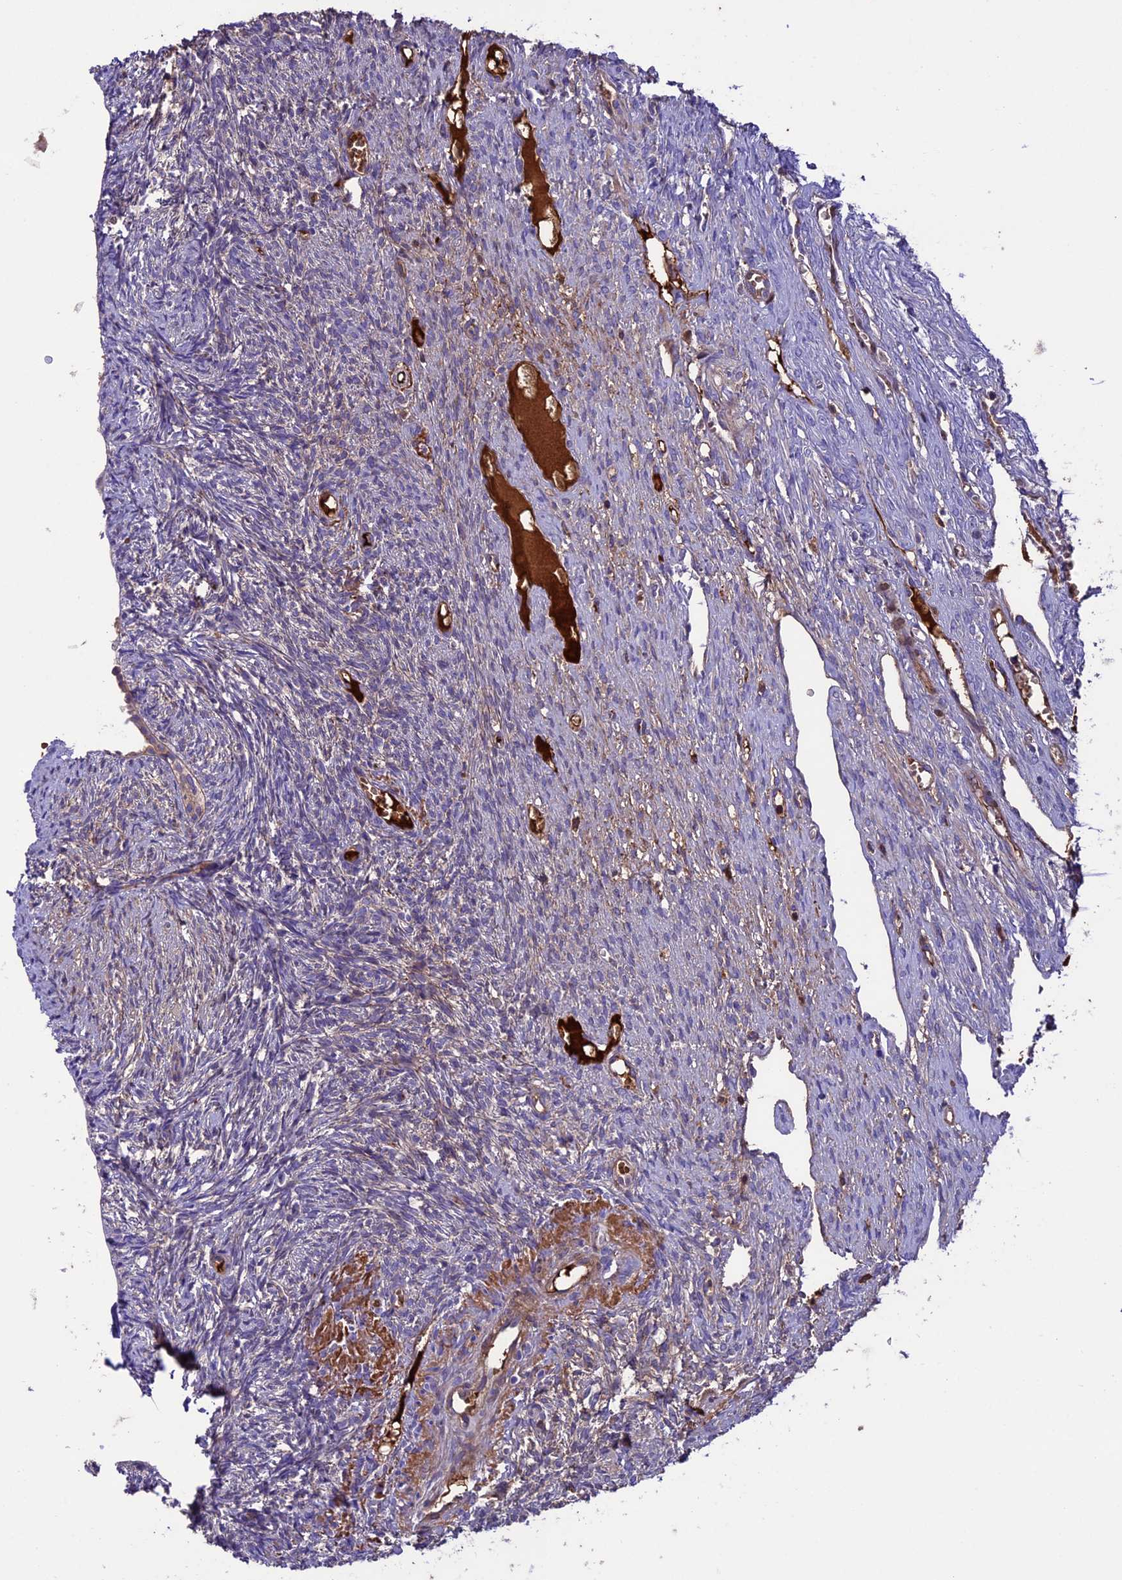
{"staining": {"intensity": "moderate", "quantity": "<25%", "location": "cytoplasmic/membranous"}, "tissue": "ovary", "cell_type": "Ovarian stroma cells", "image_type": "normal", "snomed": [{"axis": "morphology", "description": "Normal tissue, NOS"}, {"axis": "topography", "description": "Ovary"}], "caption": "About <25% of ovarian stroma cells in benign ovary reveal moderate cytoplasmic/membranous protein staining as visualized by brown immunohistochemical staining.", "gene": "TCP11L2", "patient": {"sex": "female", "age": 51}}